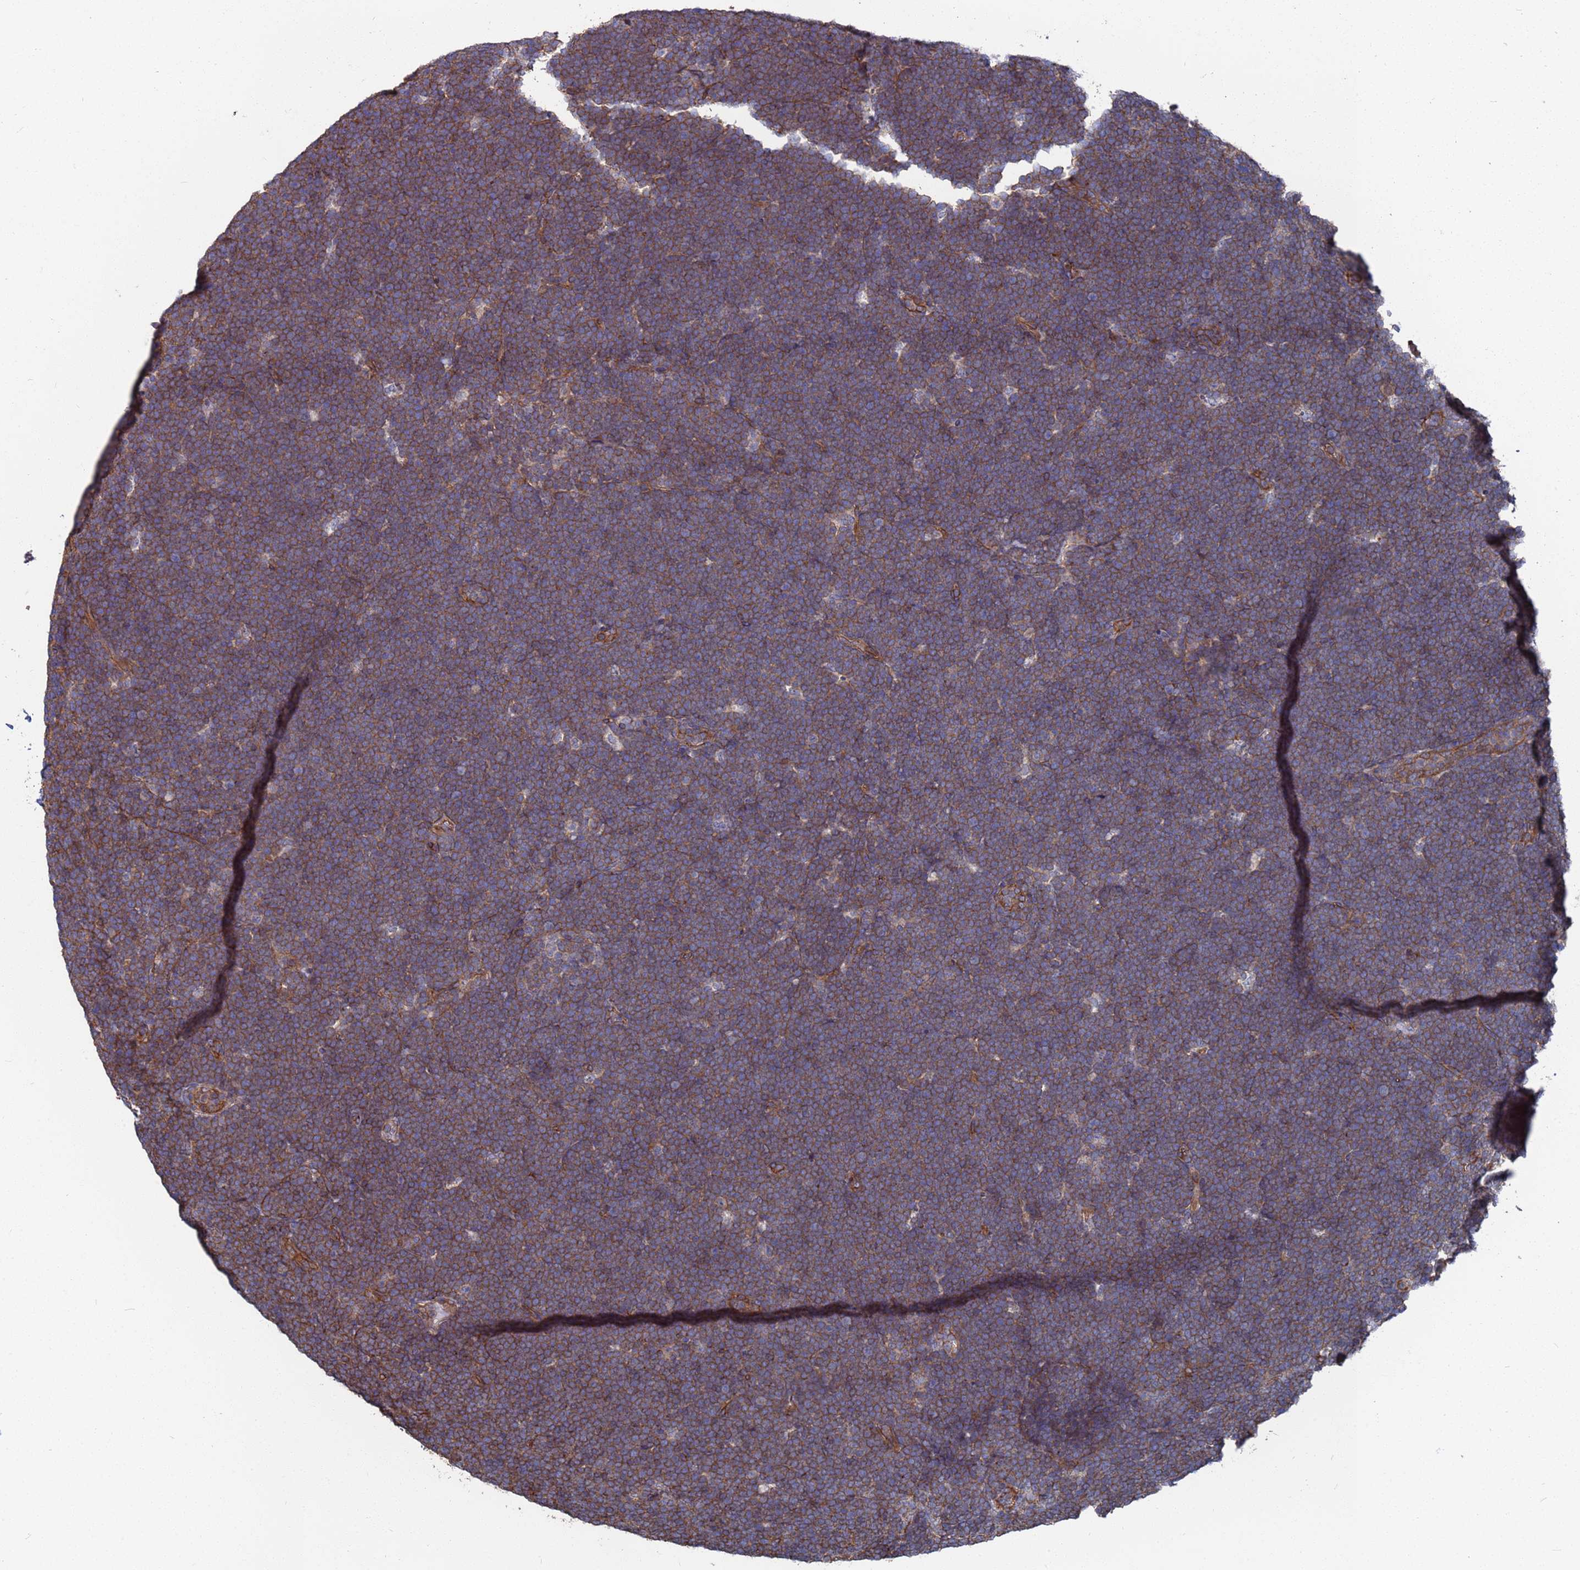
{"staining": {"intensity": "moderate", "quantity": ">75%", "location": "cytoplasmic/membranous"}, "tissue": "lymphoma", "cell_type": "Tumor cells", "image_type": "cancer", "snomed": [{"axis": "morphology", "description": "Malignant lymphoma, non-Hodgkin's type, High grade"}, {"axis": "topography", "description": "Lymph node"}], "caption": "Immunohistochemistry (DAB (3,3'-diaminobenzidine)) staining of human high-grade malignant lymphoma, non-Hodgkin's type displays moderate cytoplasmic/membranous protein staining in approximately >75% of tumor cells.", "gene": "NDUFAF6", "patient": {"sex": "male", "age": 13}}